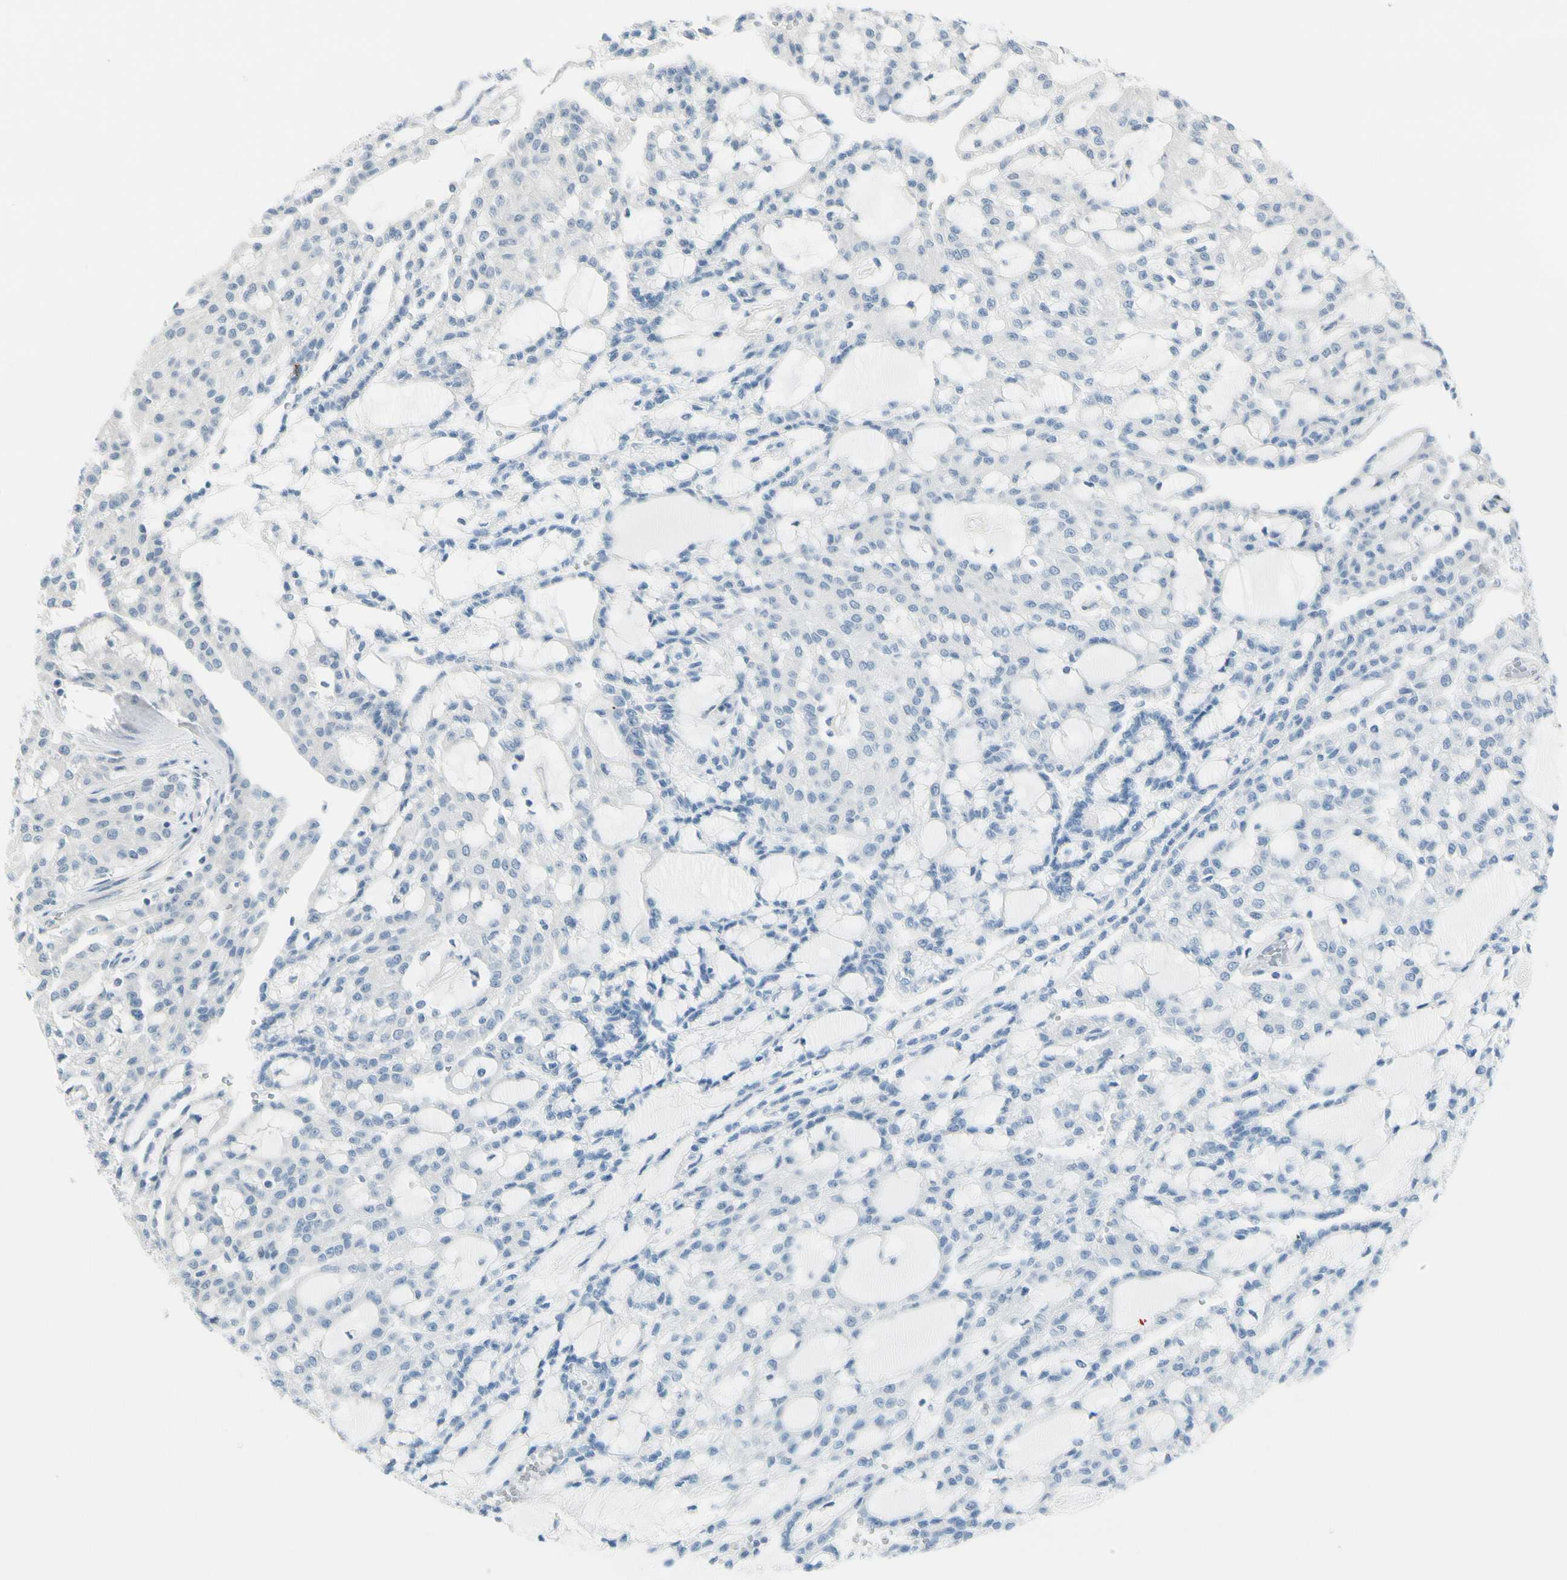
{"staining": {"intensity": "negative", "quantity": "none", "location": "none"}, "tissue": "renal cancer", "cell_type": "Tumor cells", "image_type": "cancer", "snomed": [{"axis": "morphology", "description": "Adenocarcinoma, NOS"}, {"axis": "topography", "description": "Kidney"}], "caption": "This micrograph is of adenocarcinoma (renal) stained with IHC to label a protein in brown with the nuclei are counter-stained blue. There is no expression in tumor cells. (Stains: DAB (3,3'-diaminobenzidine) IHC with hematoxylin counter stain, Microscopy: brightfield microscopy at high magnification).", "gene": "B4GALNT1", "patient": {"sex": "male", "age": 63}}